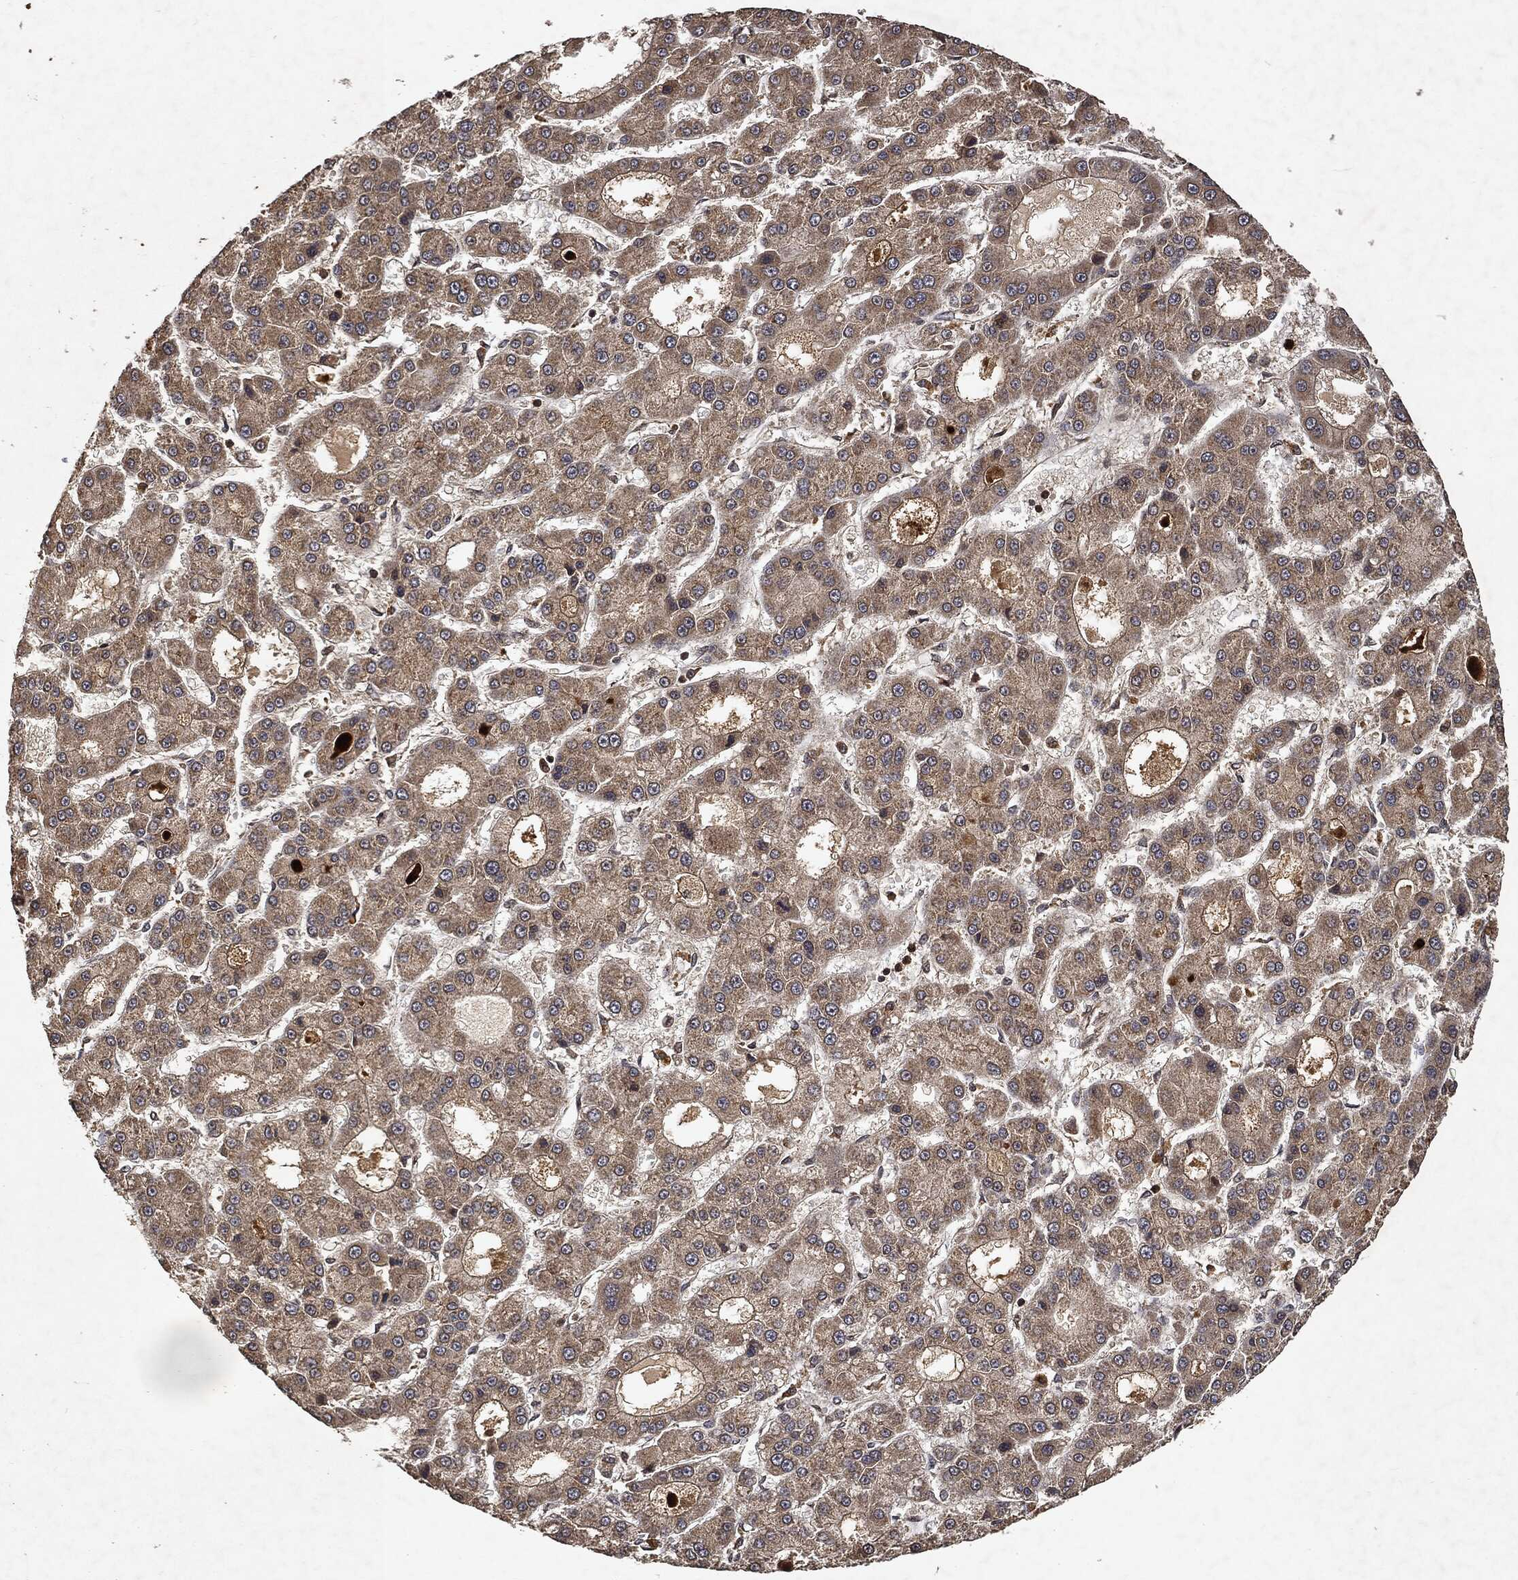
{"staining": {"intensity": "weak", "quantity": "25%-75%", "location": "cytoplasmic/membranous"}, "tissue": "liver cancer", "cell_type": "Tumor cells", "image_type": "cancer", "snomed": [{"axis": "morphology", "description": "Carcinoma, Hepatocellular, NOS"}, {"axis": "topography", "description": "Liver"}], "caption": "Weak cytoplasmic/membranous protein positivity is identified in approximately 25%-75% of tumor cells in liver cancer. (IHC, brightfield microscopy, high magnification).", "gene": "ZNF226", "patient": {"sex": "male", "age": 70}}